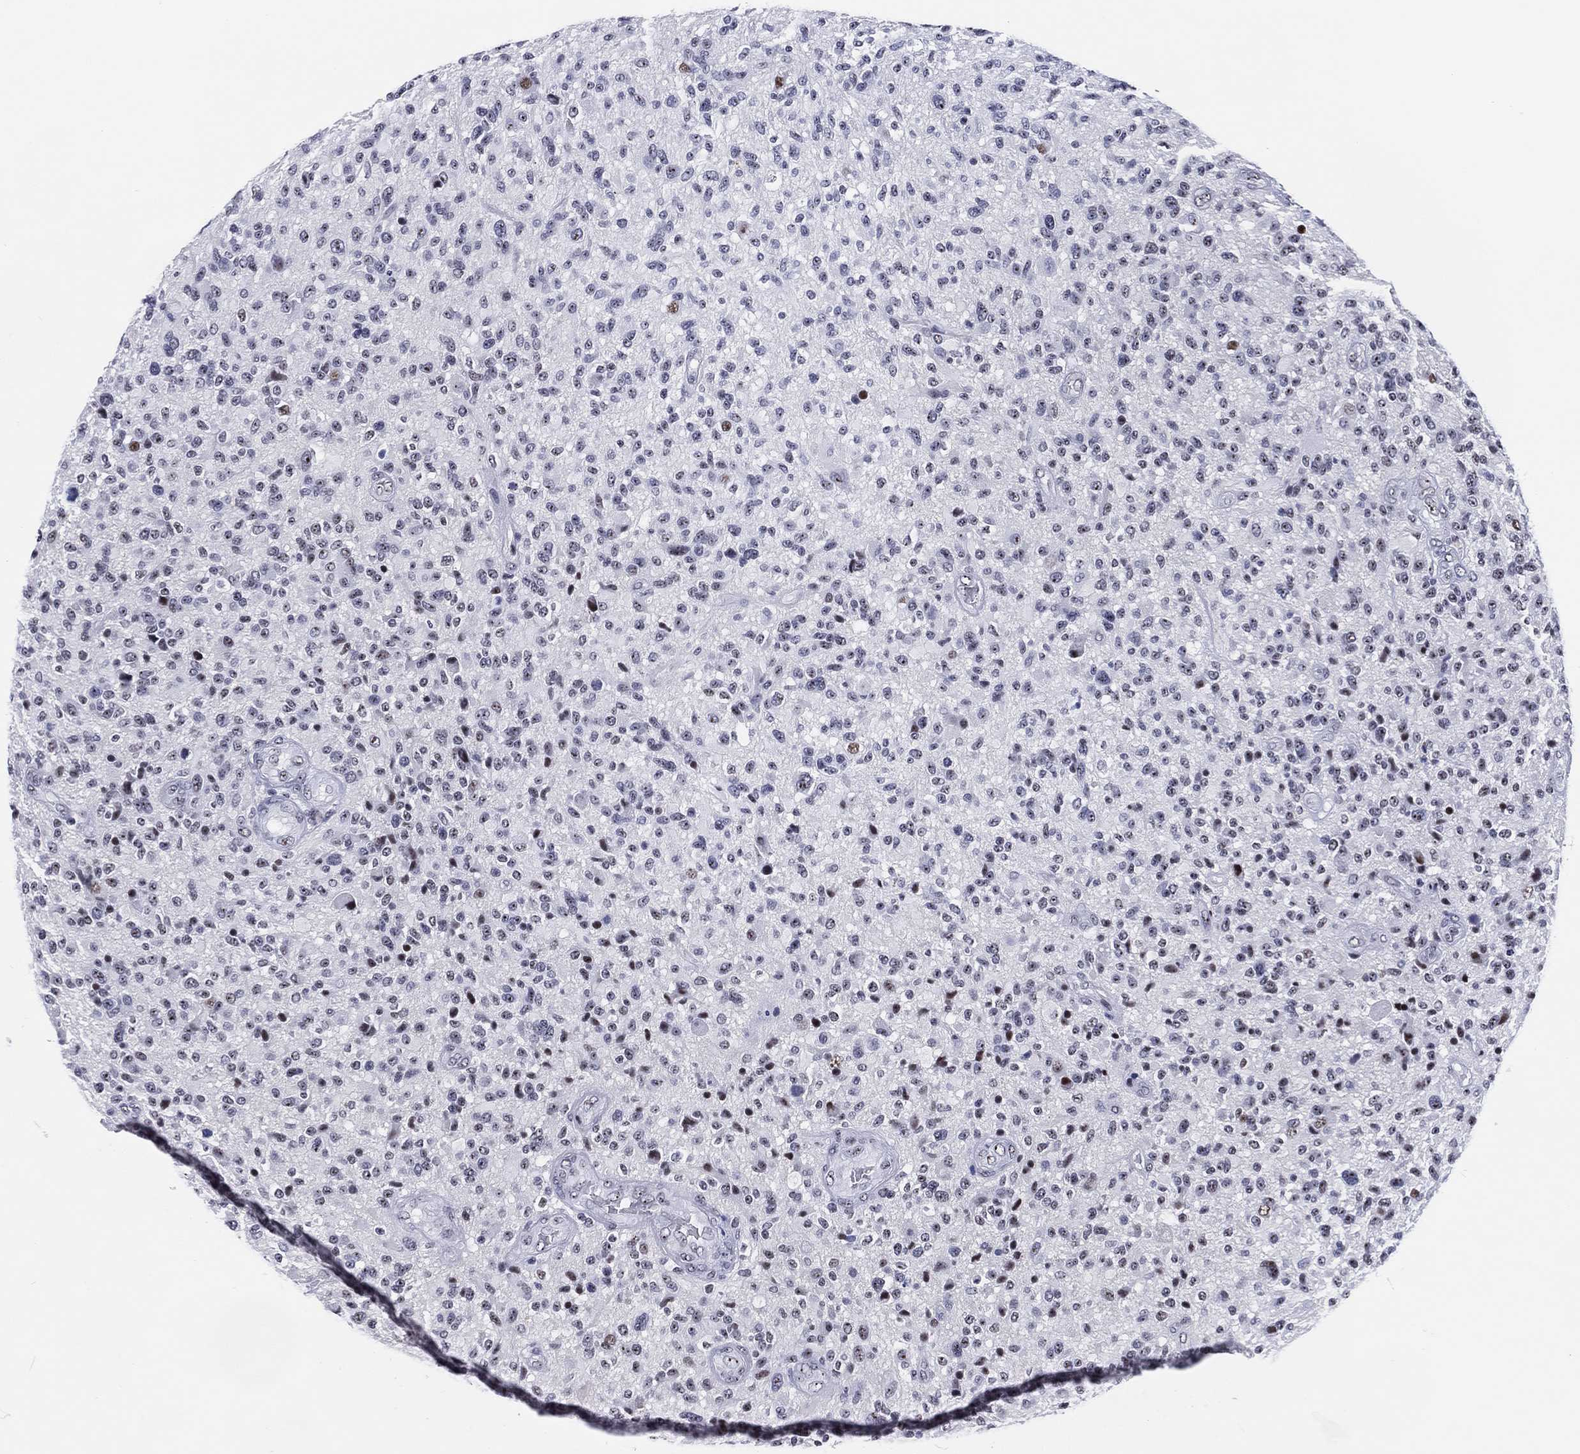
{"staining": {"intensity": "moderate", "quantity": "<25%", "location": "nuclear"}, "tissue": "glioma", "cell_type": "Tumor cells", "image_type": "cancer", "snomed": [{"axis": "morphology", "description": "Glioma, malignant, High grade"}, {"axis": "topography", "description": "Brain"}], "caption": "This photomicrograph shows glioma stained with IHC to label a protein in brown. The nuclear of tumor cells show moderate positivity for the protein. Nuclei are counter-stained blue.", "gene": "MAPK8IP1", "patient": {"sex": "male", "age": 47}}